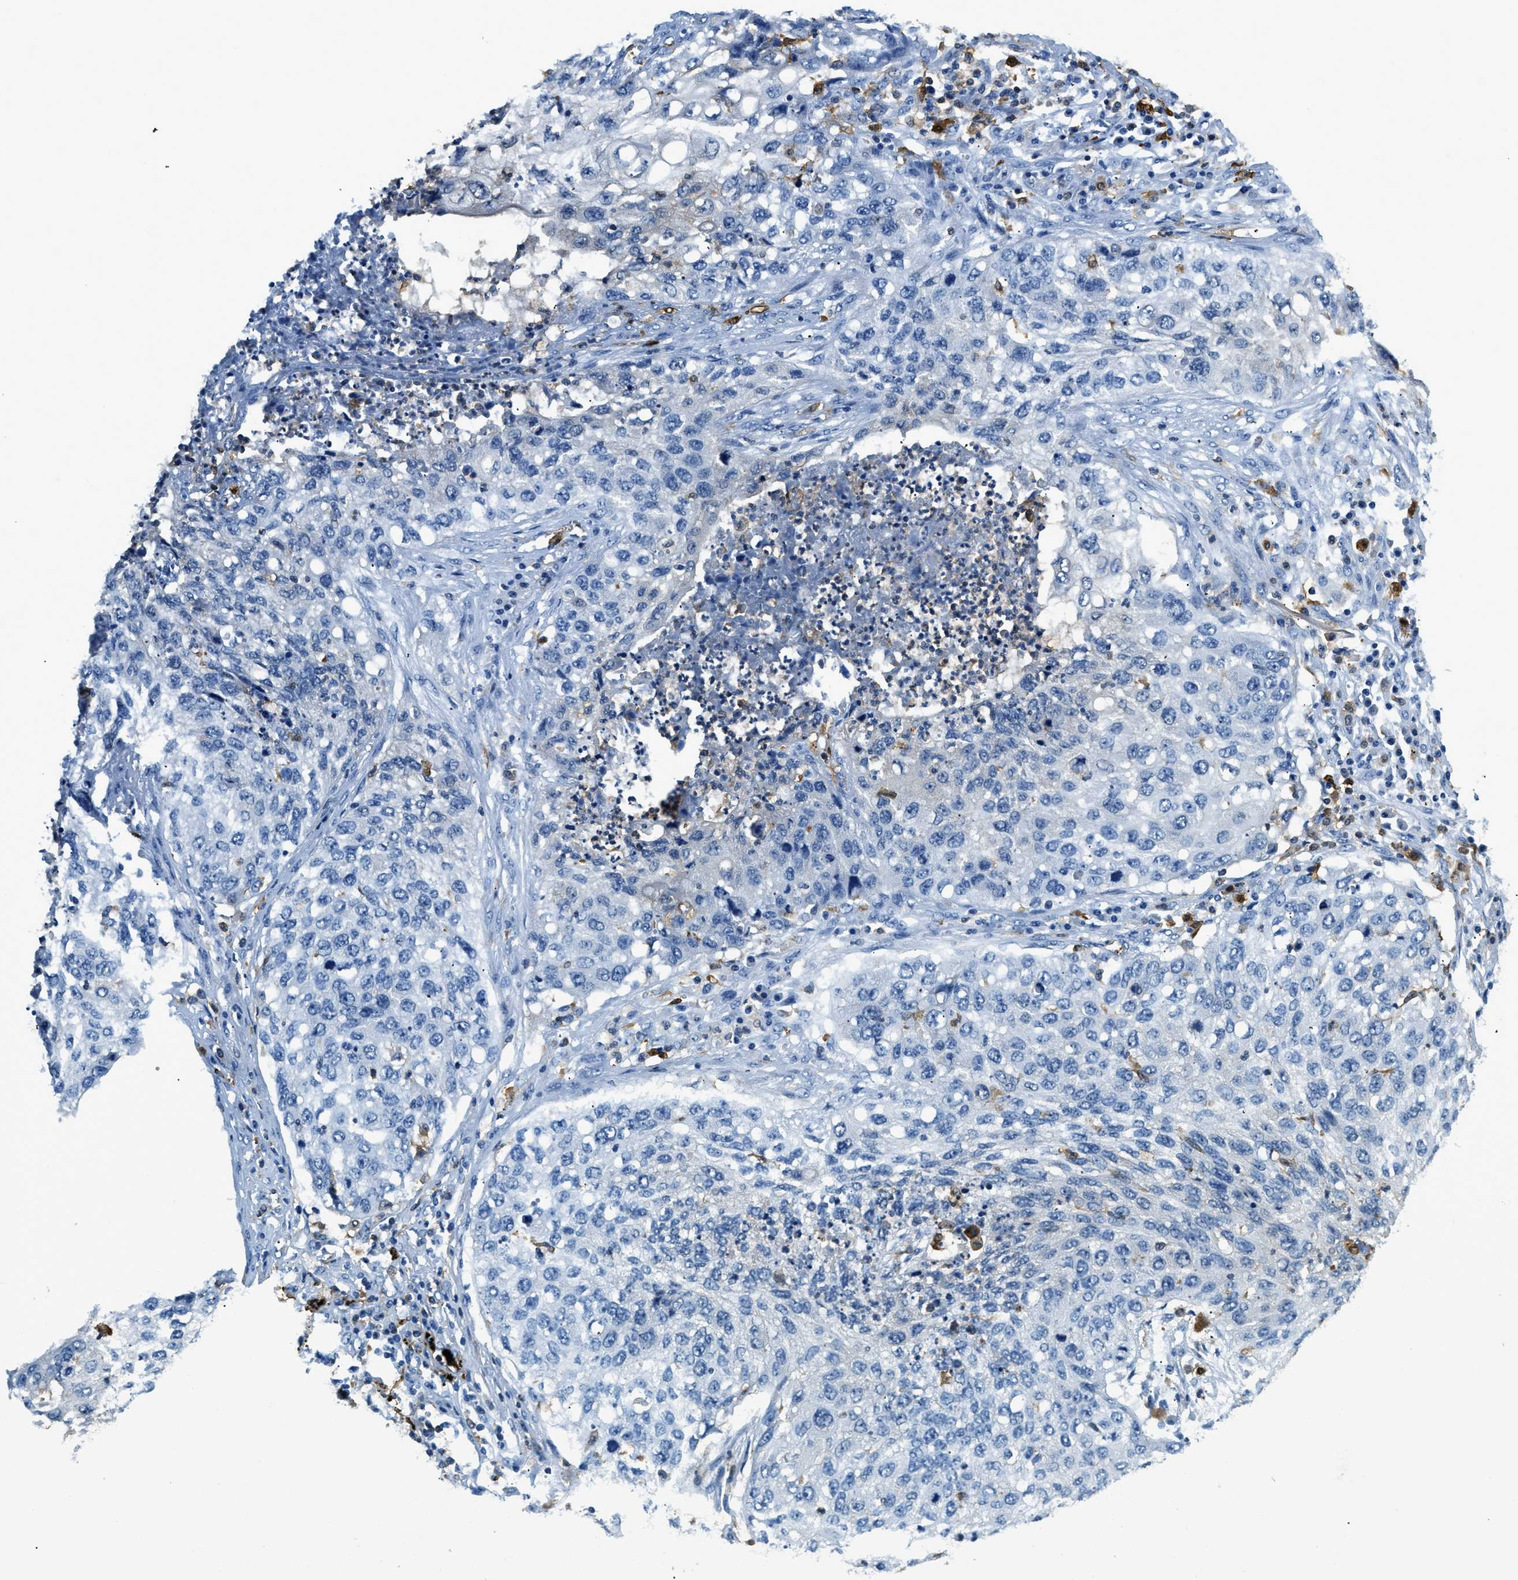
{"staining": {"intensity": "negative", "quantity": "none", "location": "none"}, "tissue": "lung cancer", "cell_type": "Tumor cells", "image_type": "cancer", "snomed": [{"axis": "morphology", "description": "Squamous cell carcinoma, NOS"}, {"axis": "topography", "description": "Lung"}], "caption": "The immunohistochemistry (IHC) image has no significant positivity in tumor cells of squamous cell carcinoma (lung) tissue.", "gene": "CAPG", "patient": {"sex": "female", "age": 63}}